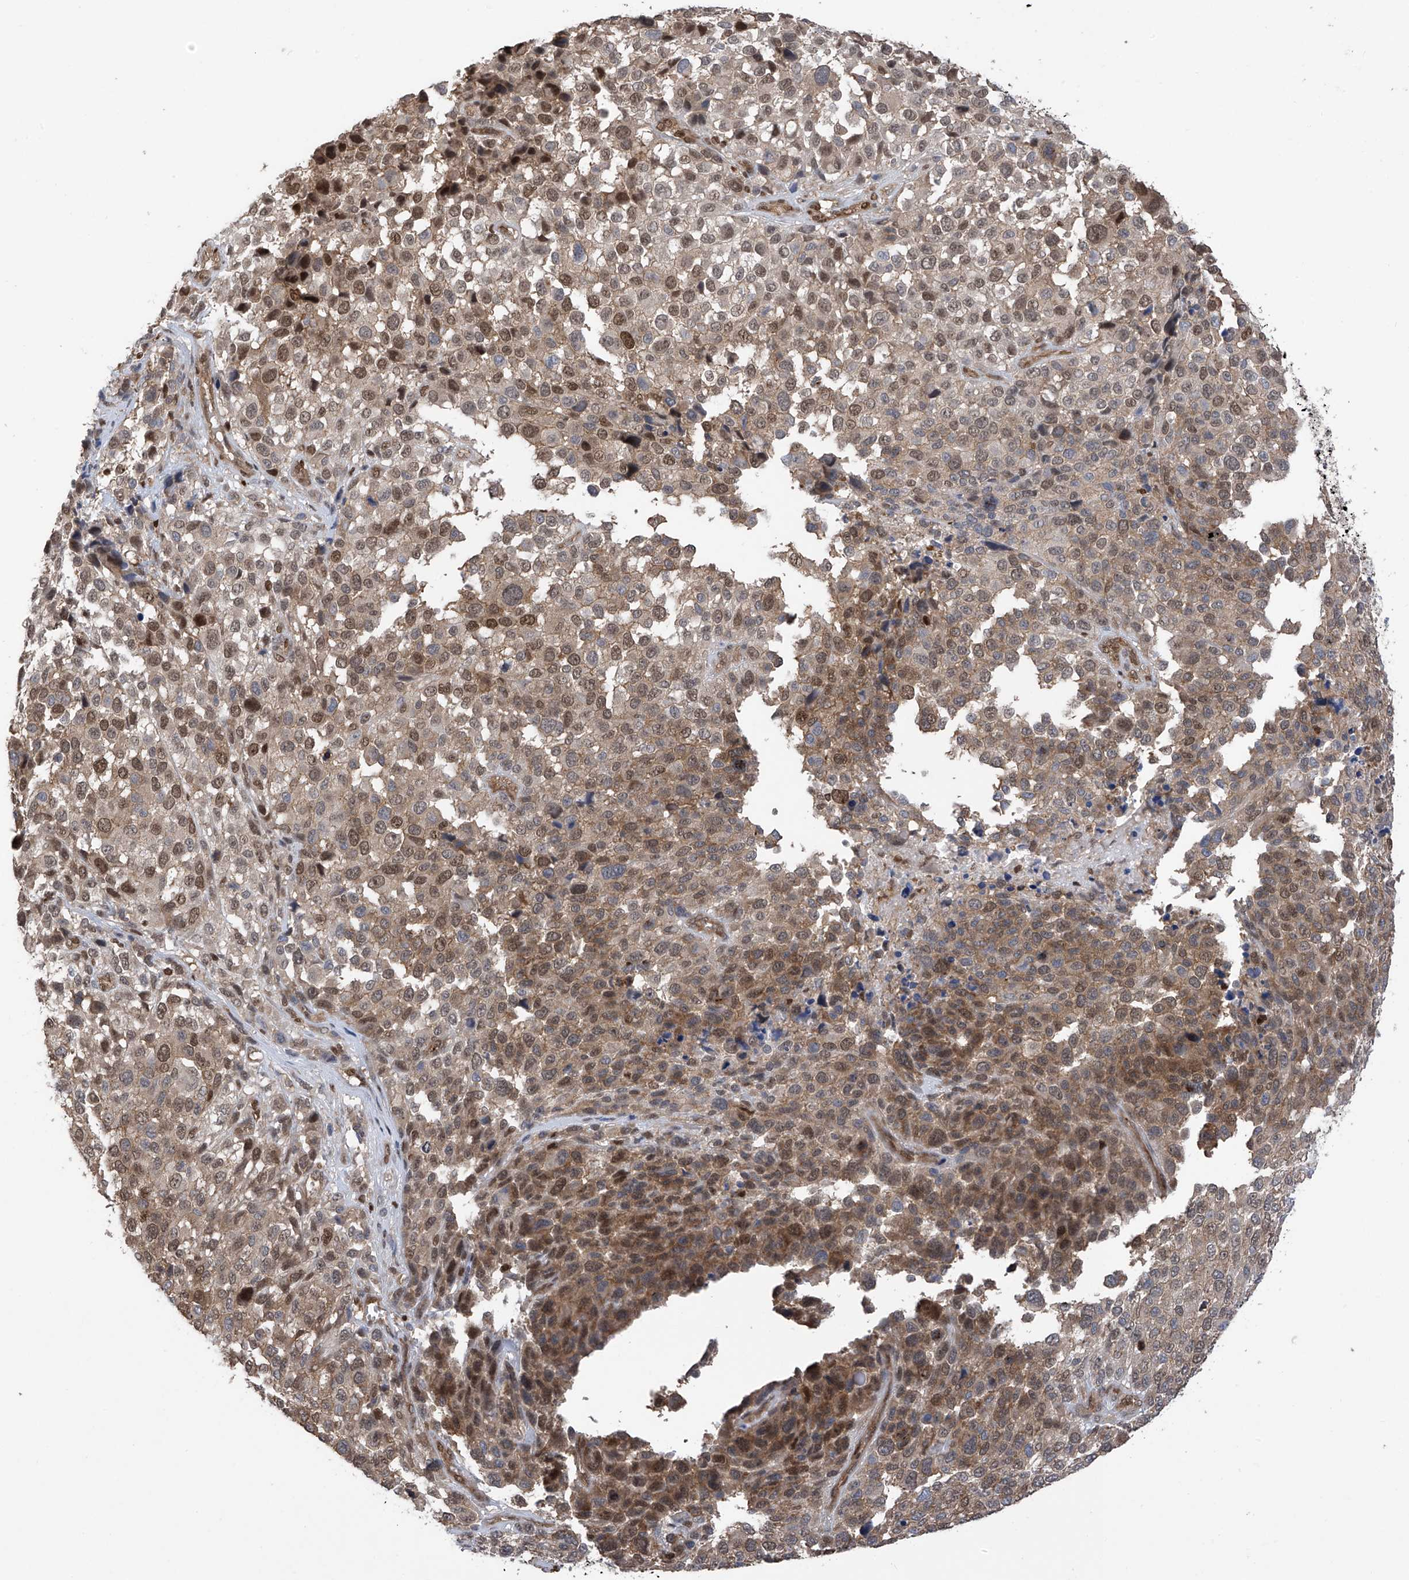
{"staining": {"intensity": "strong", "quantity": "<25%", "location": "cytoplasmic/membranous,nuclear"}, "tissue": "melanoma", "cell_type": "Tumor cells", "image_type": "cancer", "snomed": [{"axis": "morphology", "description": "Malignant melanoma, NOS"}, {"axis": "topography", "description": "Skin of trunk"}], "caption": "Protein expression analysis of human melanoma reveals strong cytoplasmic/membranous and nuclear positivity in about <25% of tumor cells.", "gene": "DNAJC9", "patient": {"sex": "male", "age": 71}}